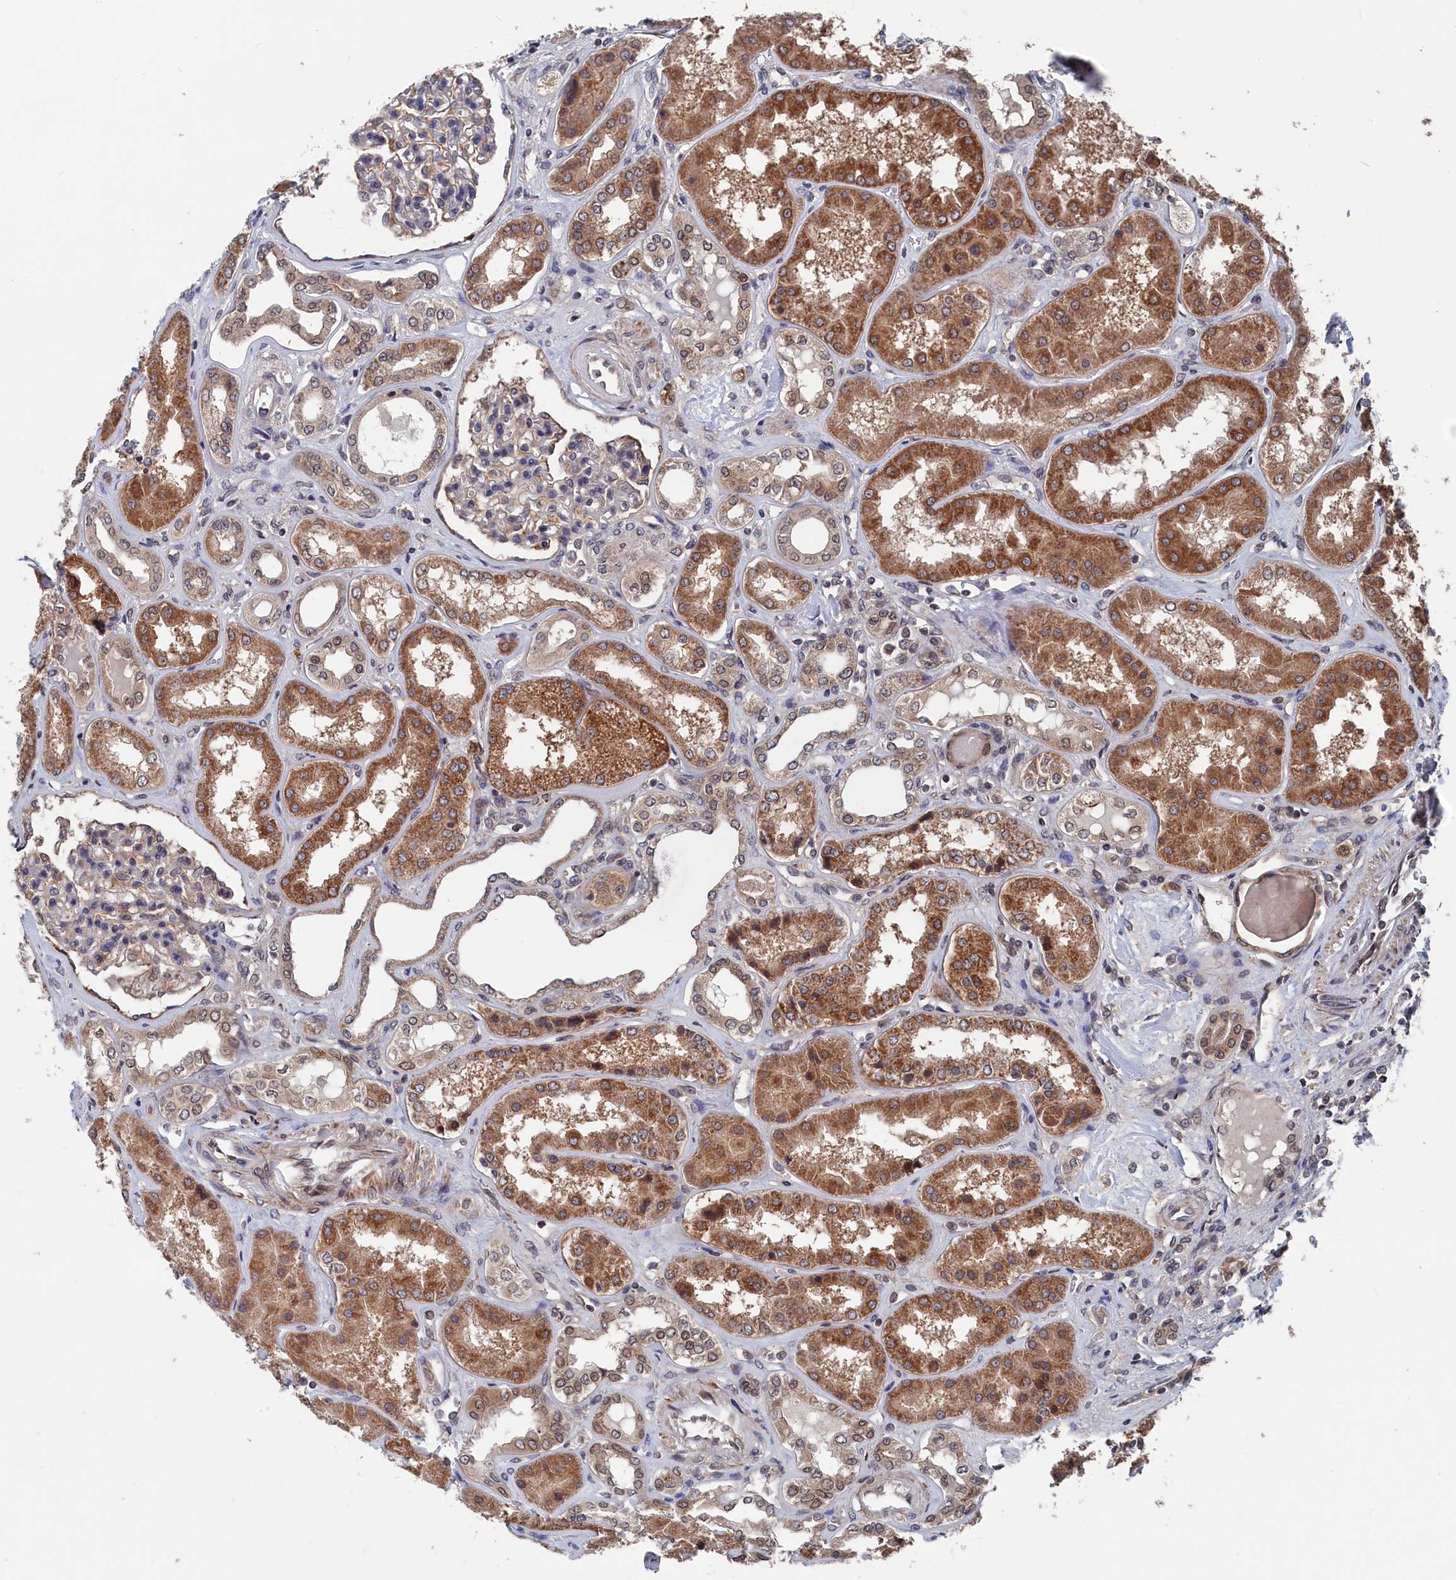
{"staining": {"intensity": "moderate", "quantity": "25%-75%", "location": "cytoplasmic/membranous"}, "tissue": "kidney", "cell_type": "Cells in glomeruli", "image_type": "normal", "snomed": [{"axis": "morphology", "description": "Normal tissue, NOS"}, {"axis": "topography", "description": "Kidney"}], "caption": "Immunohistochemistry (IHC) photomicrograph of benign kidney stained for a protein (brown), which shows medium levels of moderate cytoplasmic/membranous positivity in approximately 25%-75% of cells in glomeruli.", "gene": "PDE12", "patient": {"sex": "female", "age": 56}}